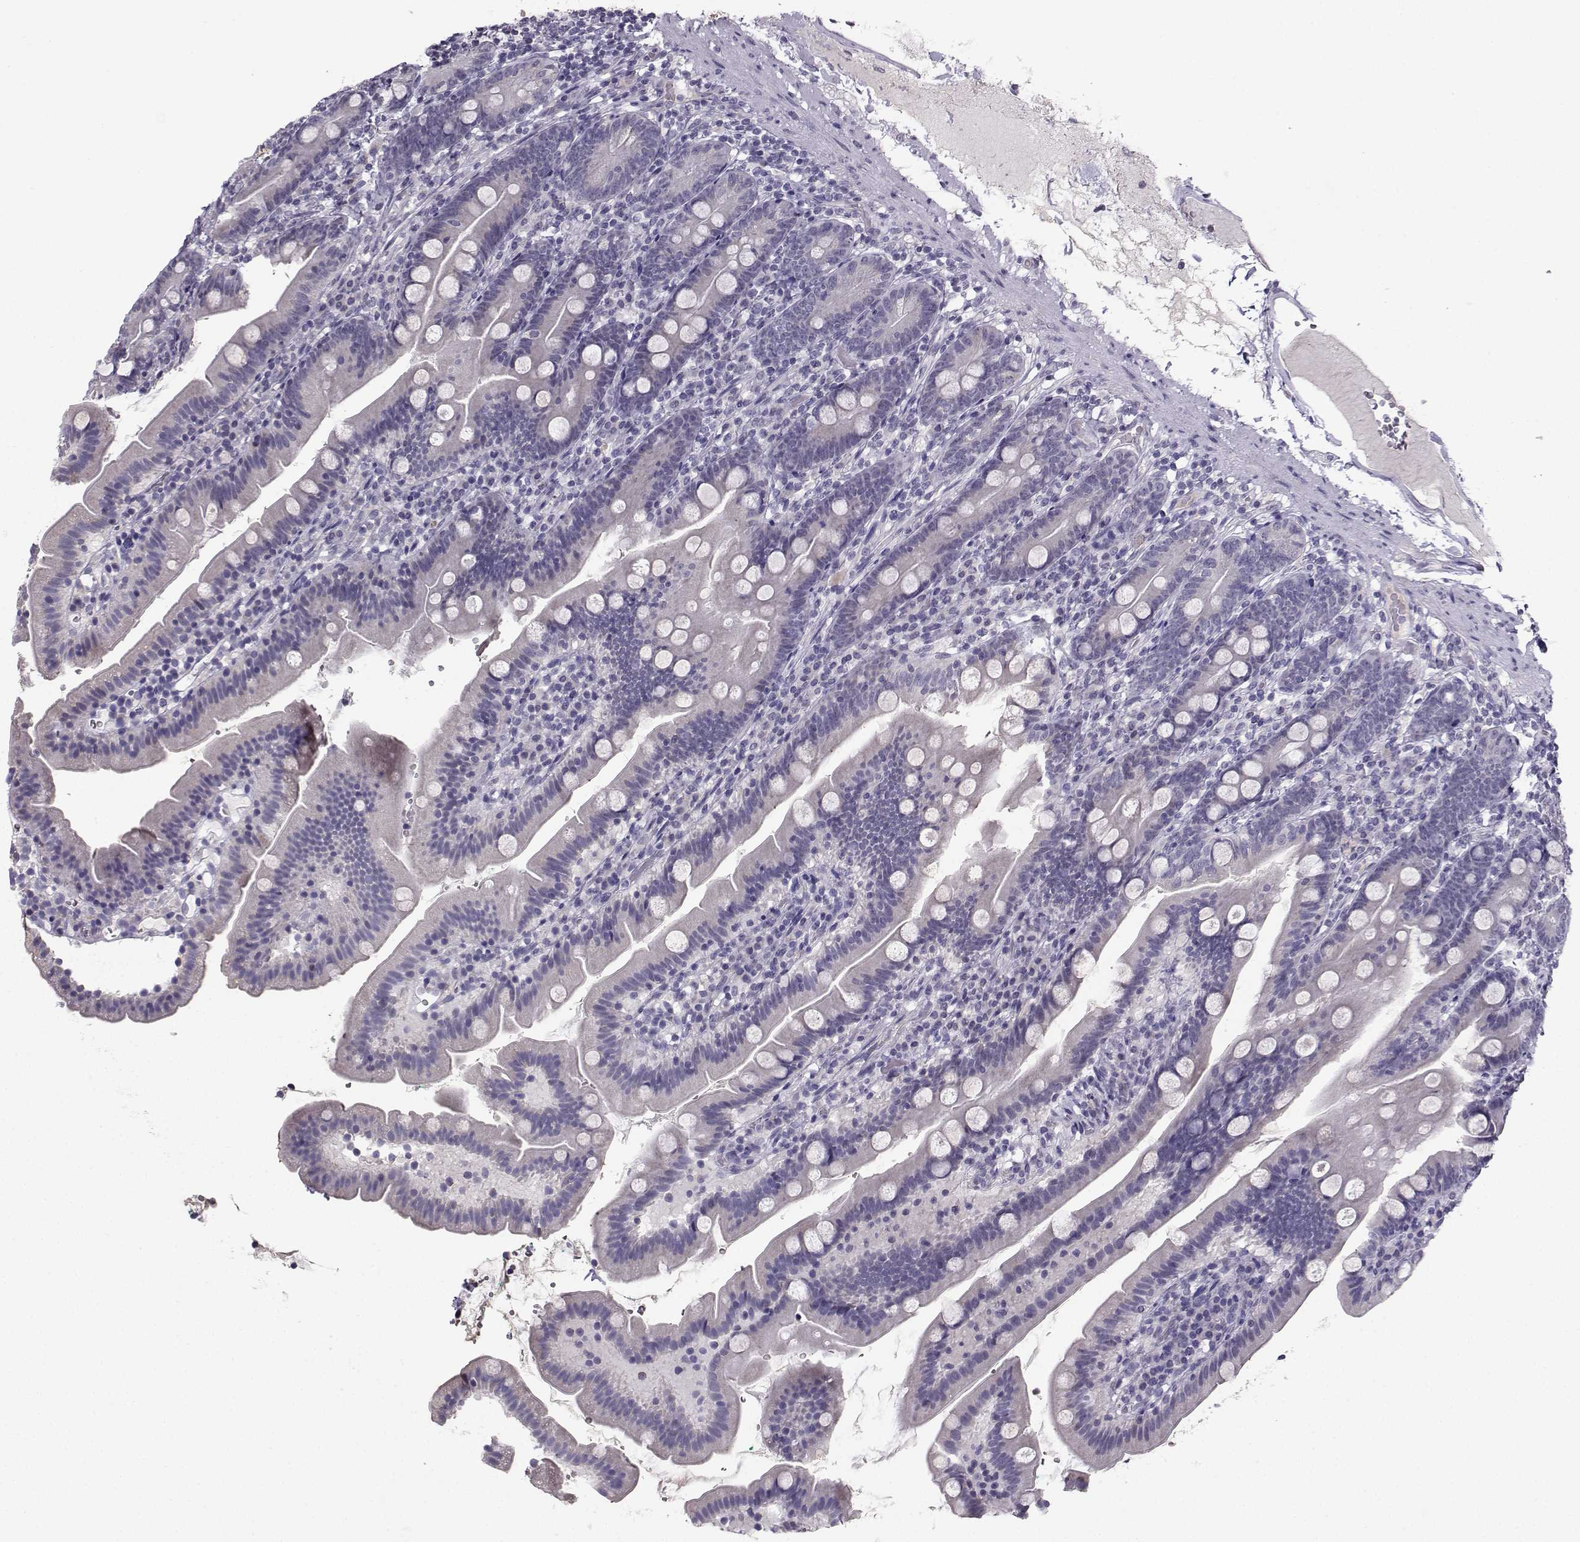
{"staining": {"intensity": "negative", "quantity": "none", "location": "none"}, "tissue": "duodenum", "cell_type": "Glandular cells", "image_type": "normal", "snomed": [{"axis": "morphology", "description": "Normal tissue, NOS"}, {"axis": "topography", "description": "Duodenum"}], "caption": "An image of human duodenum is negative for staining in glandular cells. The staining is performed using DAB (3,3'-diaminobenzidine) brown chromogen with nuclei counter-stained in using hematoxylin.", "gene": "TSPYL5", "patient": {"sex": "female", "age": 67}}